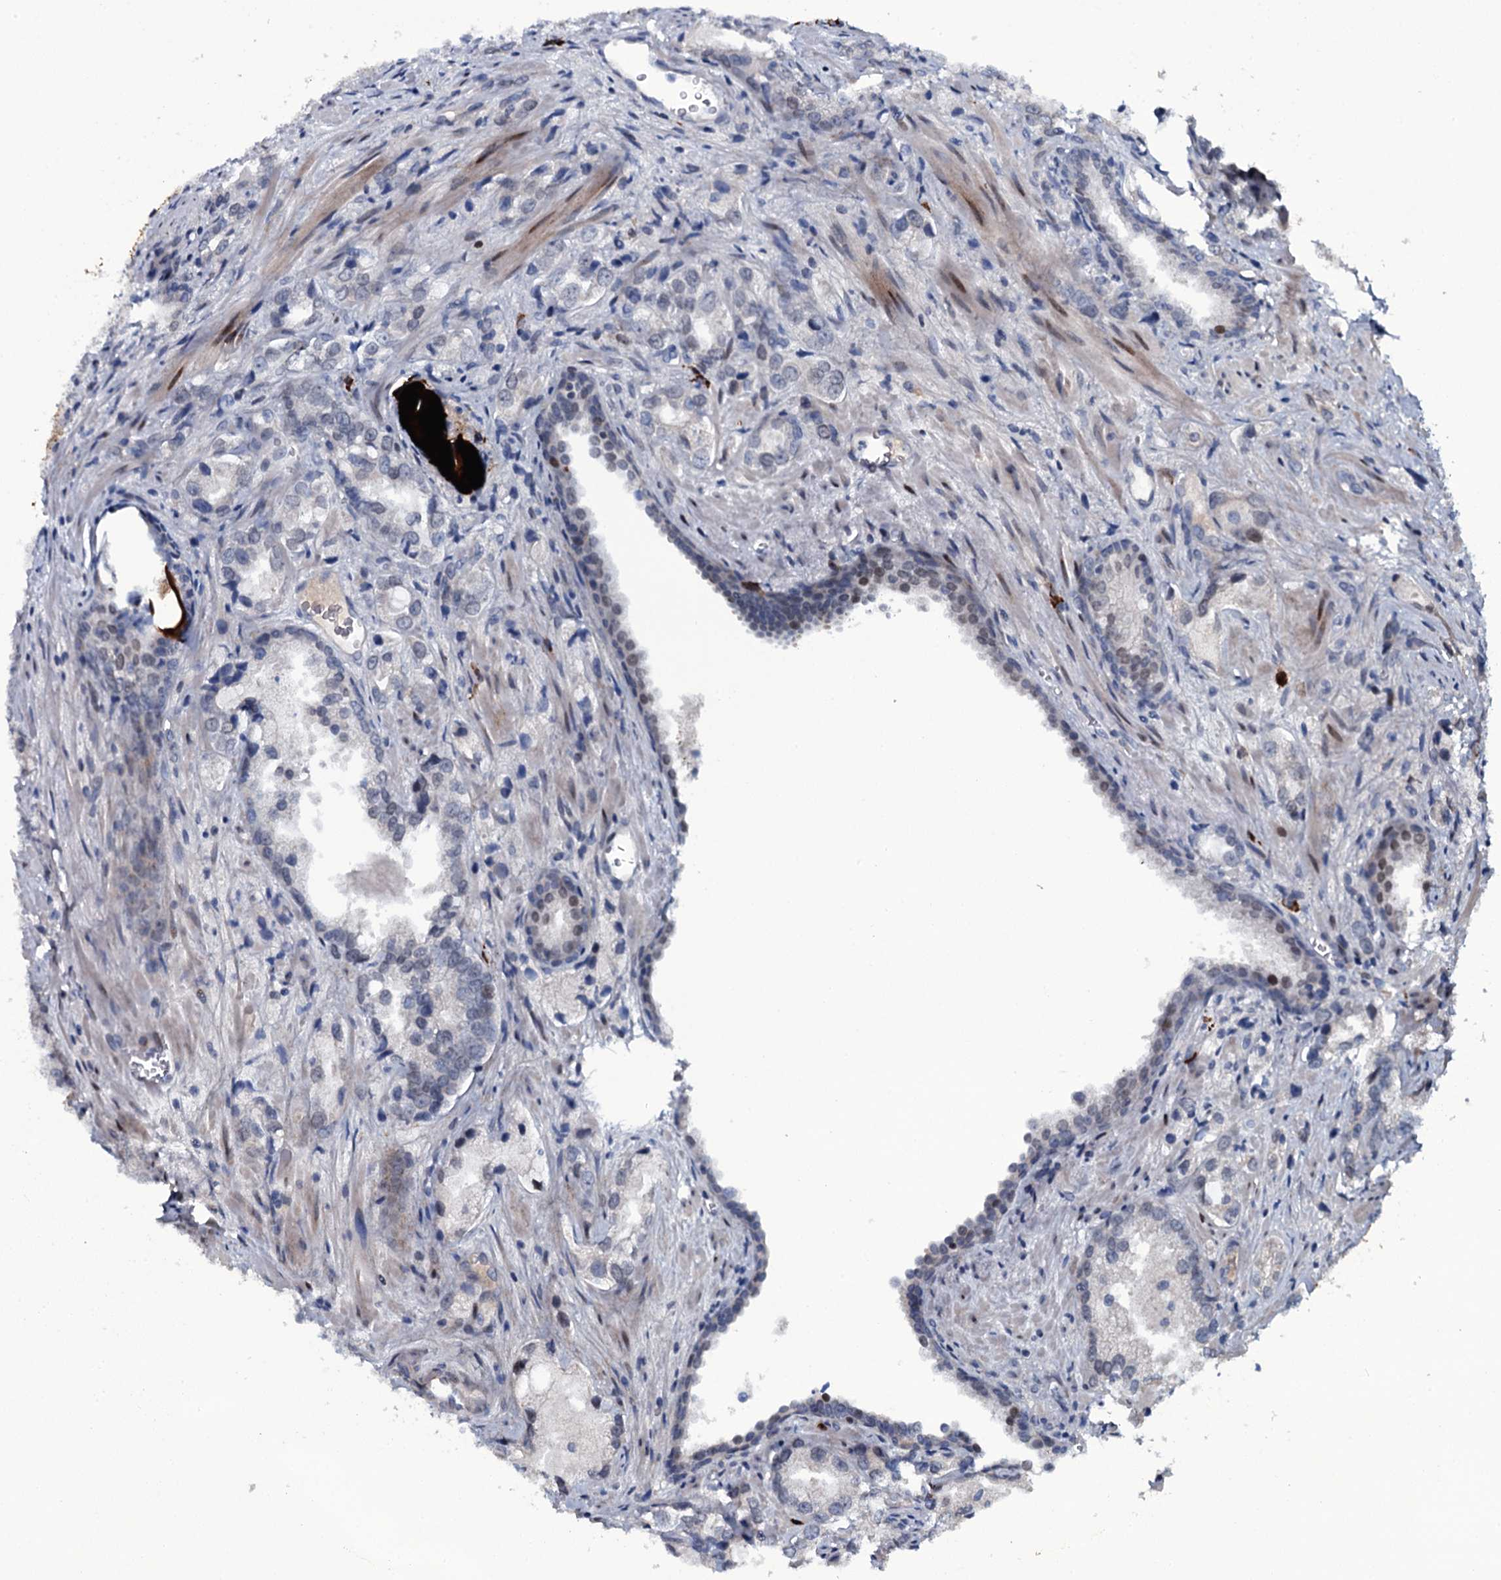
{"staining": {"intensity": "weak", "quantity": "<25%", "location": "nuclear"}, "tissue": "prostate cancer", "cell_type": "Tumor cells", "image_type": "cancer", "snomed": [{"axis": "morphology", "description": "Adenocarcinoma, Low grade"}, {"axis": "topography", "description": "Prostate"}], "caption": "Immunohistochemical staining of prostate cancer shows no significant expression in tumor cells. The staining was performed using DAB to visualize the protein expression in brown, while the nuclei were stained in blue with hematoxylin (Magnification: 20x).", "gene": "LYG2", "patient": {"sex": "male", "age": 47}}